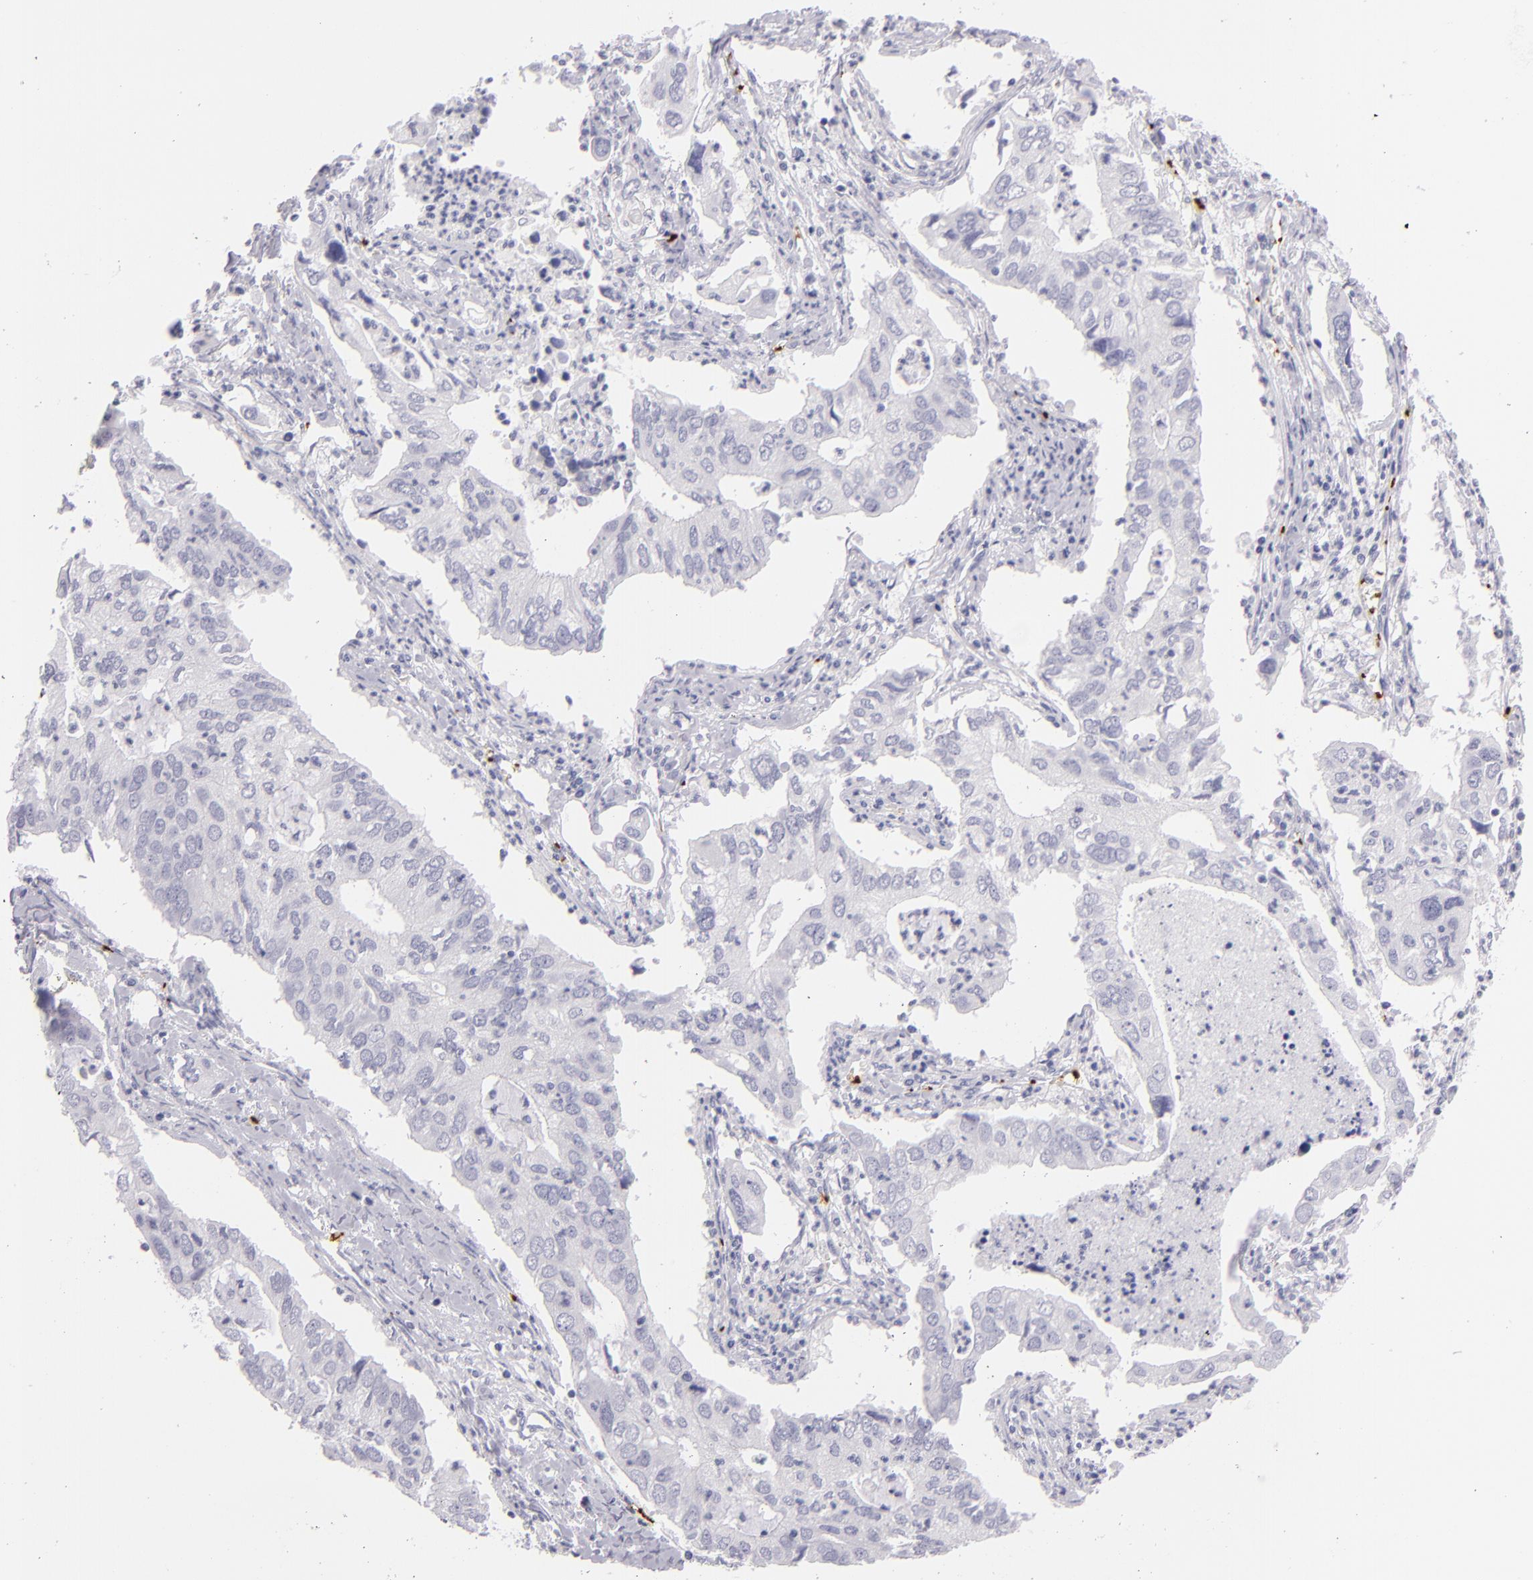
{"staining": {"intensity": "negative", "quantity": "none", "location": "none"}, "tissue": "lung cancer", "cell_type": "Tumor cells", "image_type": "cancer", "snomed": [{"axis": "morphology", "description": "Adenocarcinoma, NOS"}, {"axis": "topography", "description": "Lung"}], "caption": "IHC photomicrograph of neoplastic tissue: human lung cancer (adenocarcinoma) stained with DAB exhibits no significant protein expression in tumor cells.", "gene": "GP1BA", "patient": {"sex": "male", "age": 48}}